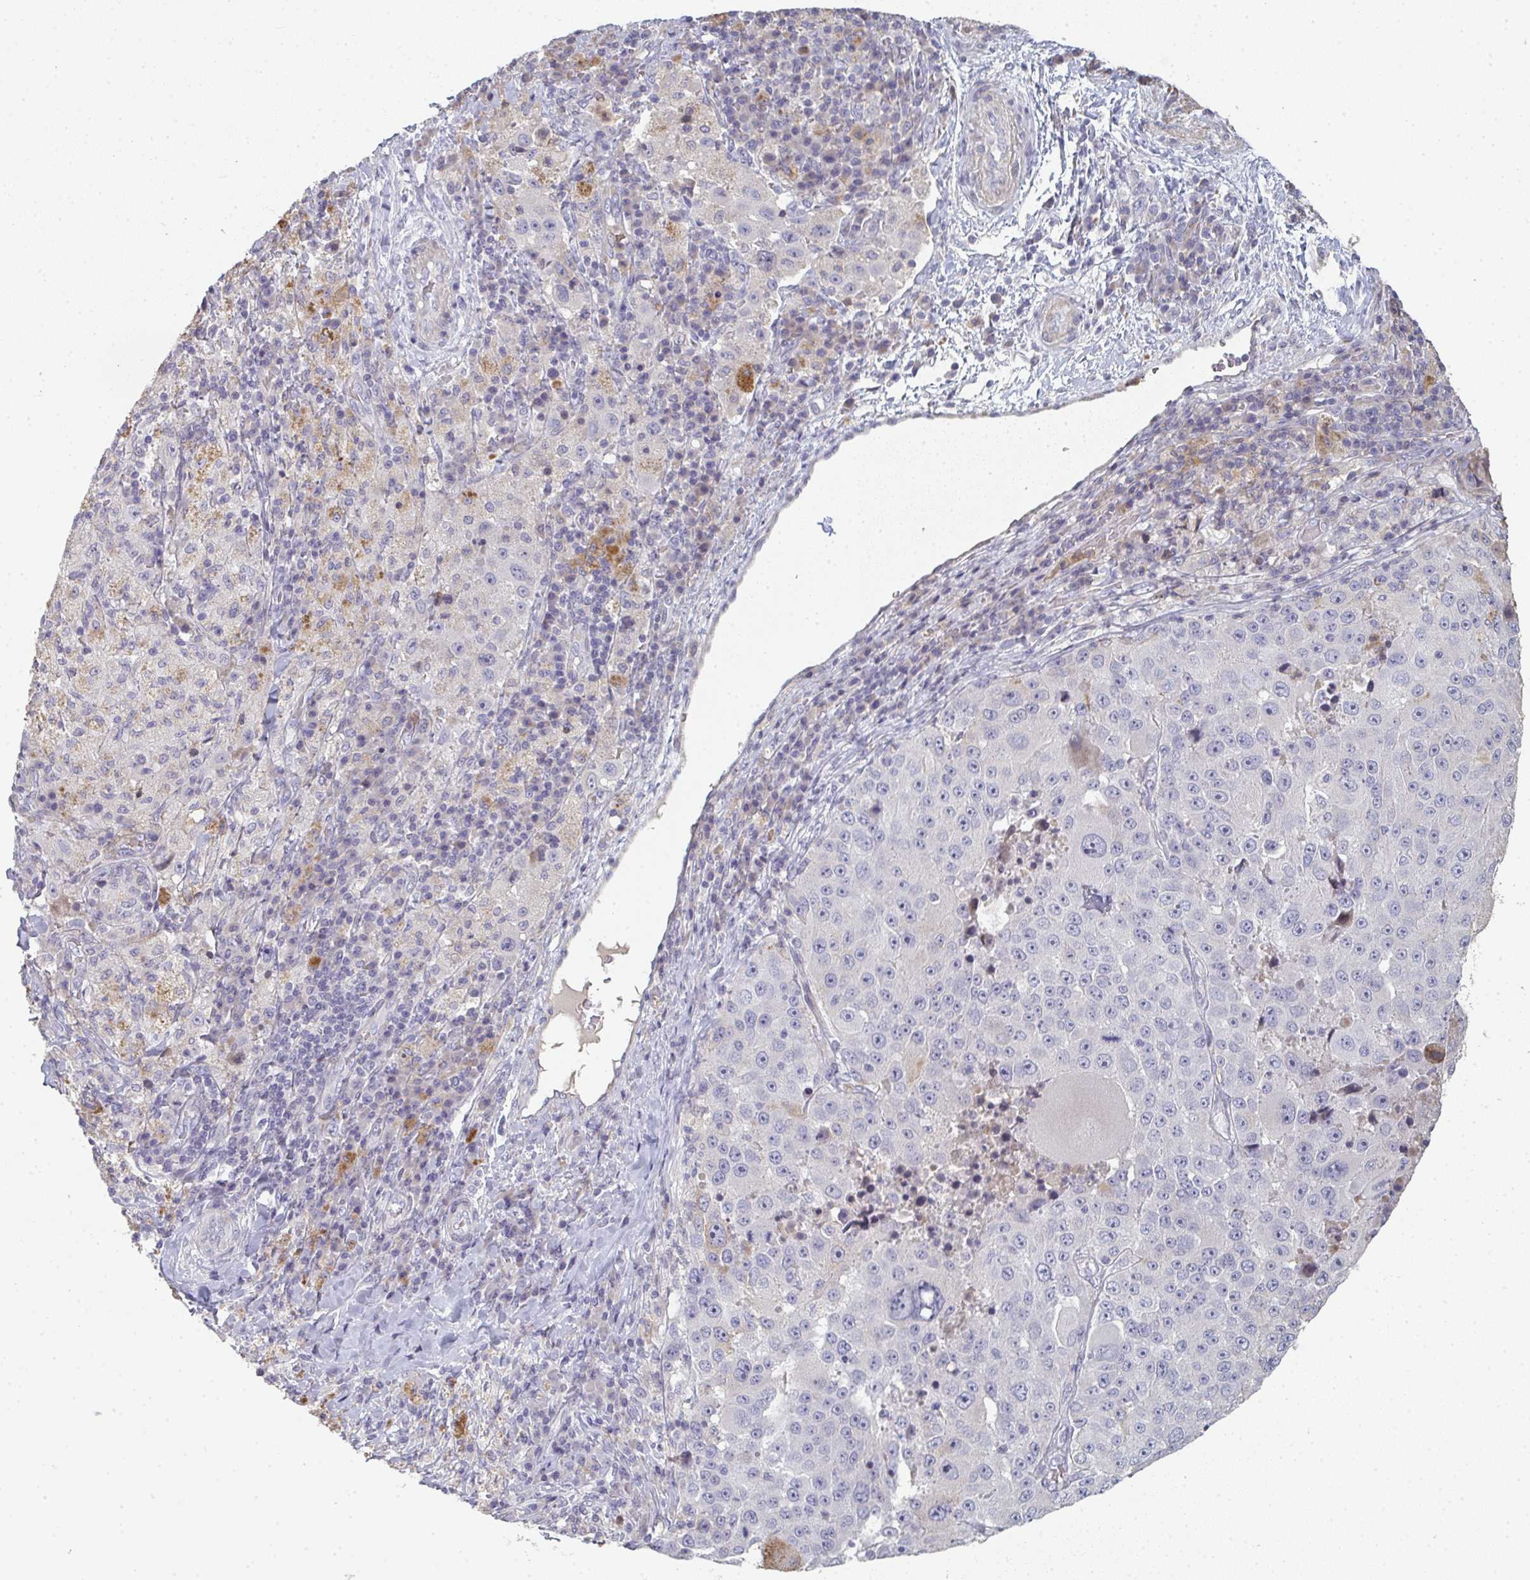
{"staining": {"intensity": "negative", "quantity": "none", "location": "none"}, "tissue": "melanoma", "cell_type": "Tumor cells", "image_type": "cancer", "snomed": [{"axis": "morphology", "description": "Malignant melanoma, Metastatic site"}, {"axis": "topography", "description": "Lymph node"}], "caption": "High power microscopy image of an immunohistochemistry (IHC) photomicrograph of malignant melanoma (metastatic site), revealing no significant staining in tumor cells. Nuclei are stained in blue.", "gene": "A1CF", "patient": {"sex": "male", "age": 62}}